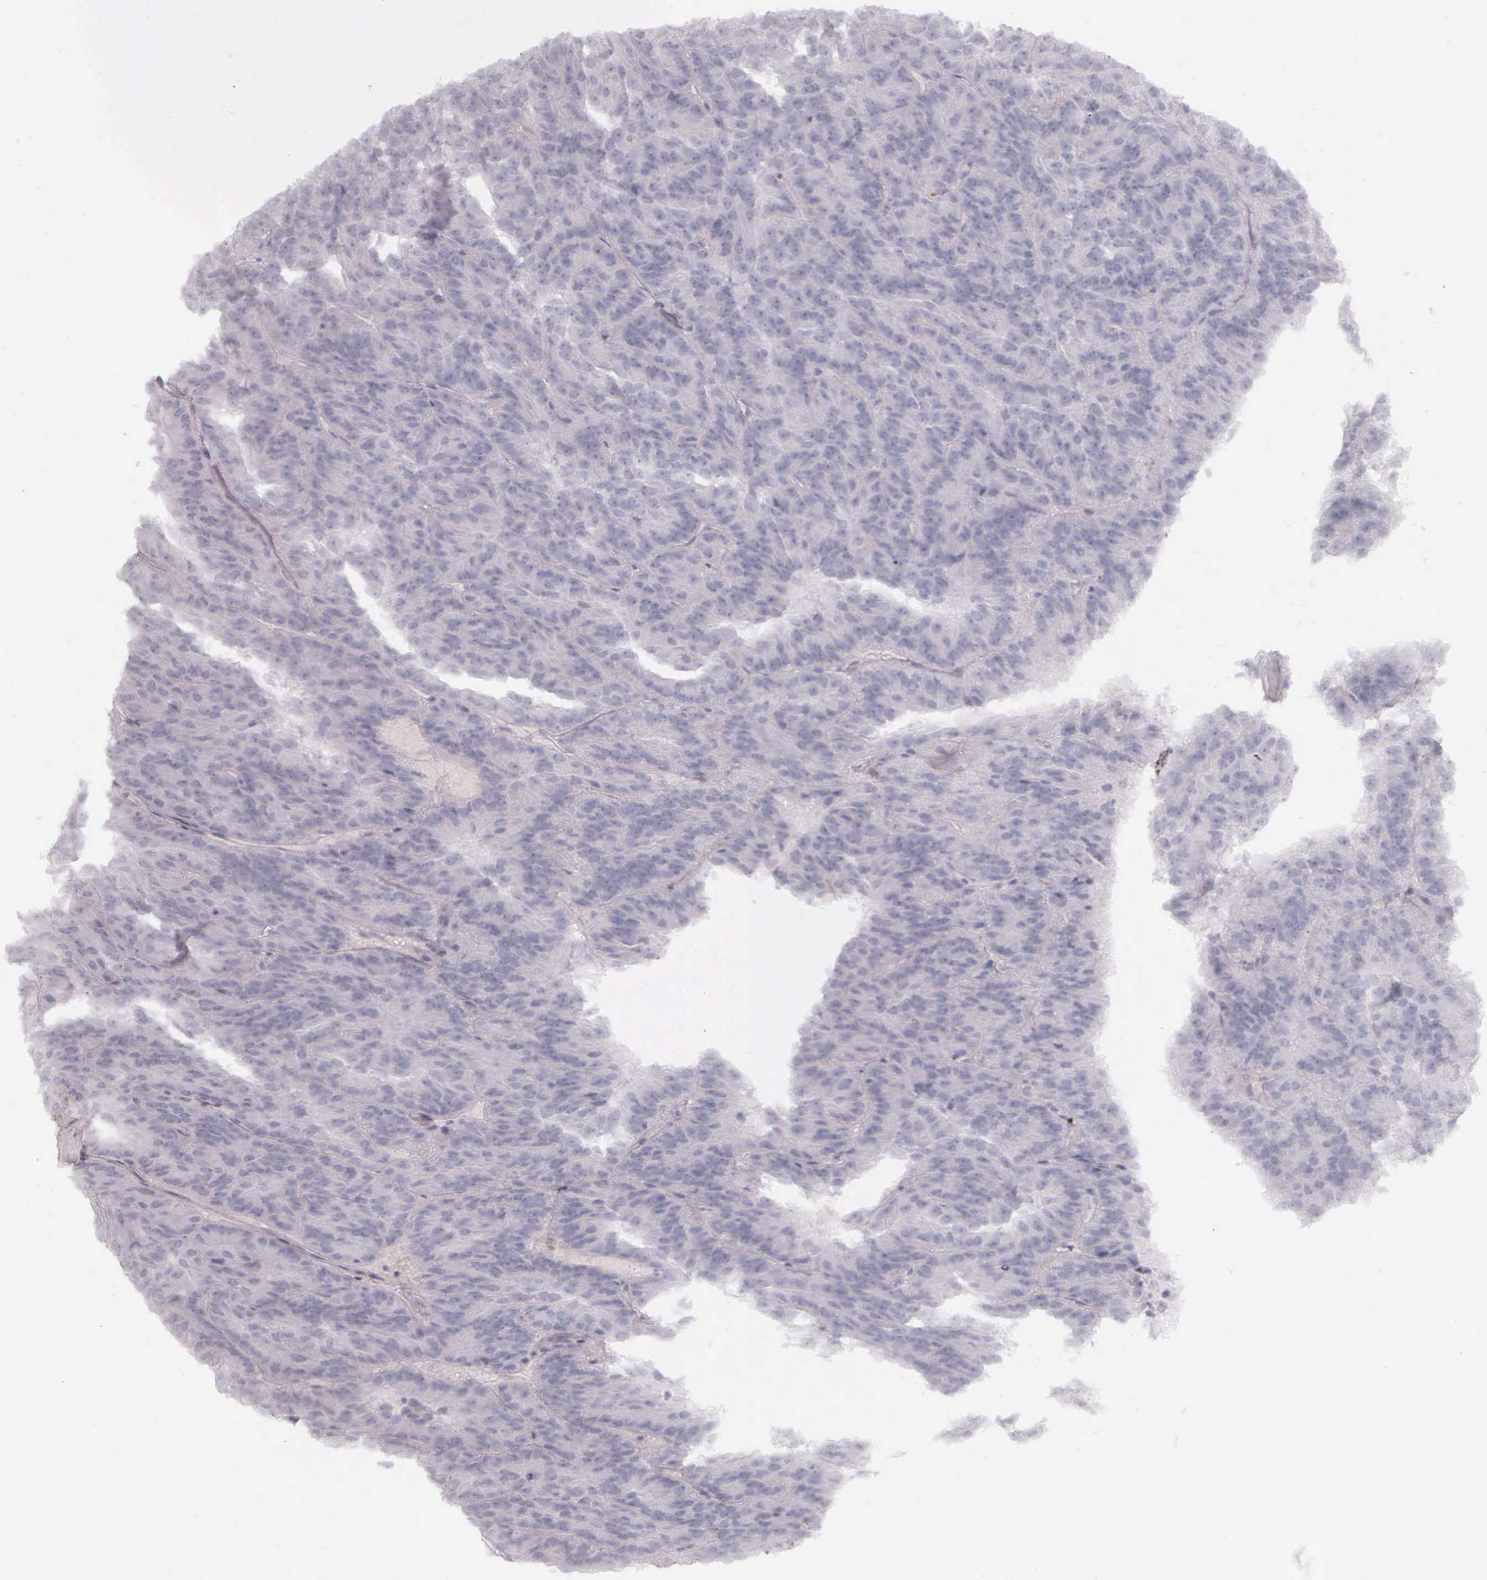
{"staining": {"intensity": "negative", "quantity": "none", "location": "none"}, "tissue": "renal cancer", "cell_type": "Tumor cells", "image_type": "cancer", "snomed": [{"axis": "morphology", "description": "Adenocarcinoma, NOS"}, {"axis": "topography", "description": "Kidney"}], "caption": "There is no significant positivity in tumor cells of renal cancer.", "gene": "KRT14", "patient": {"sex": "male", "age": 46}}